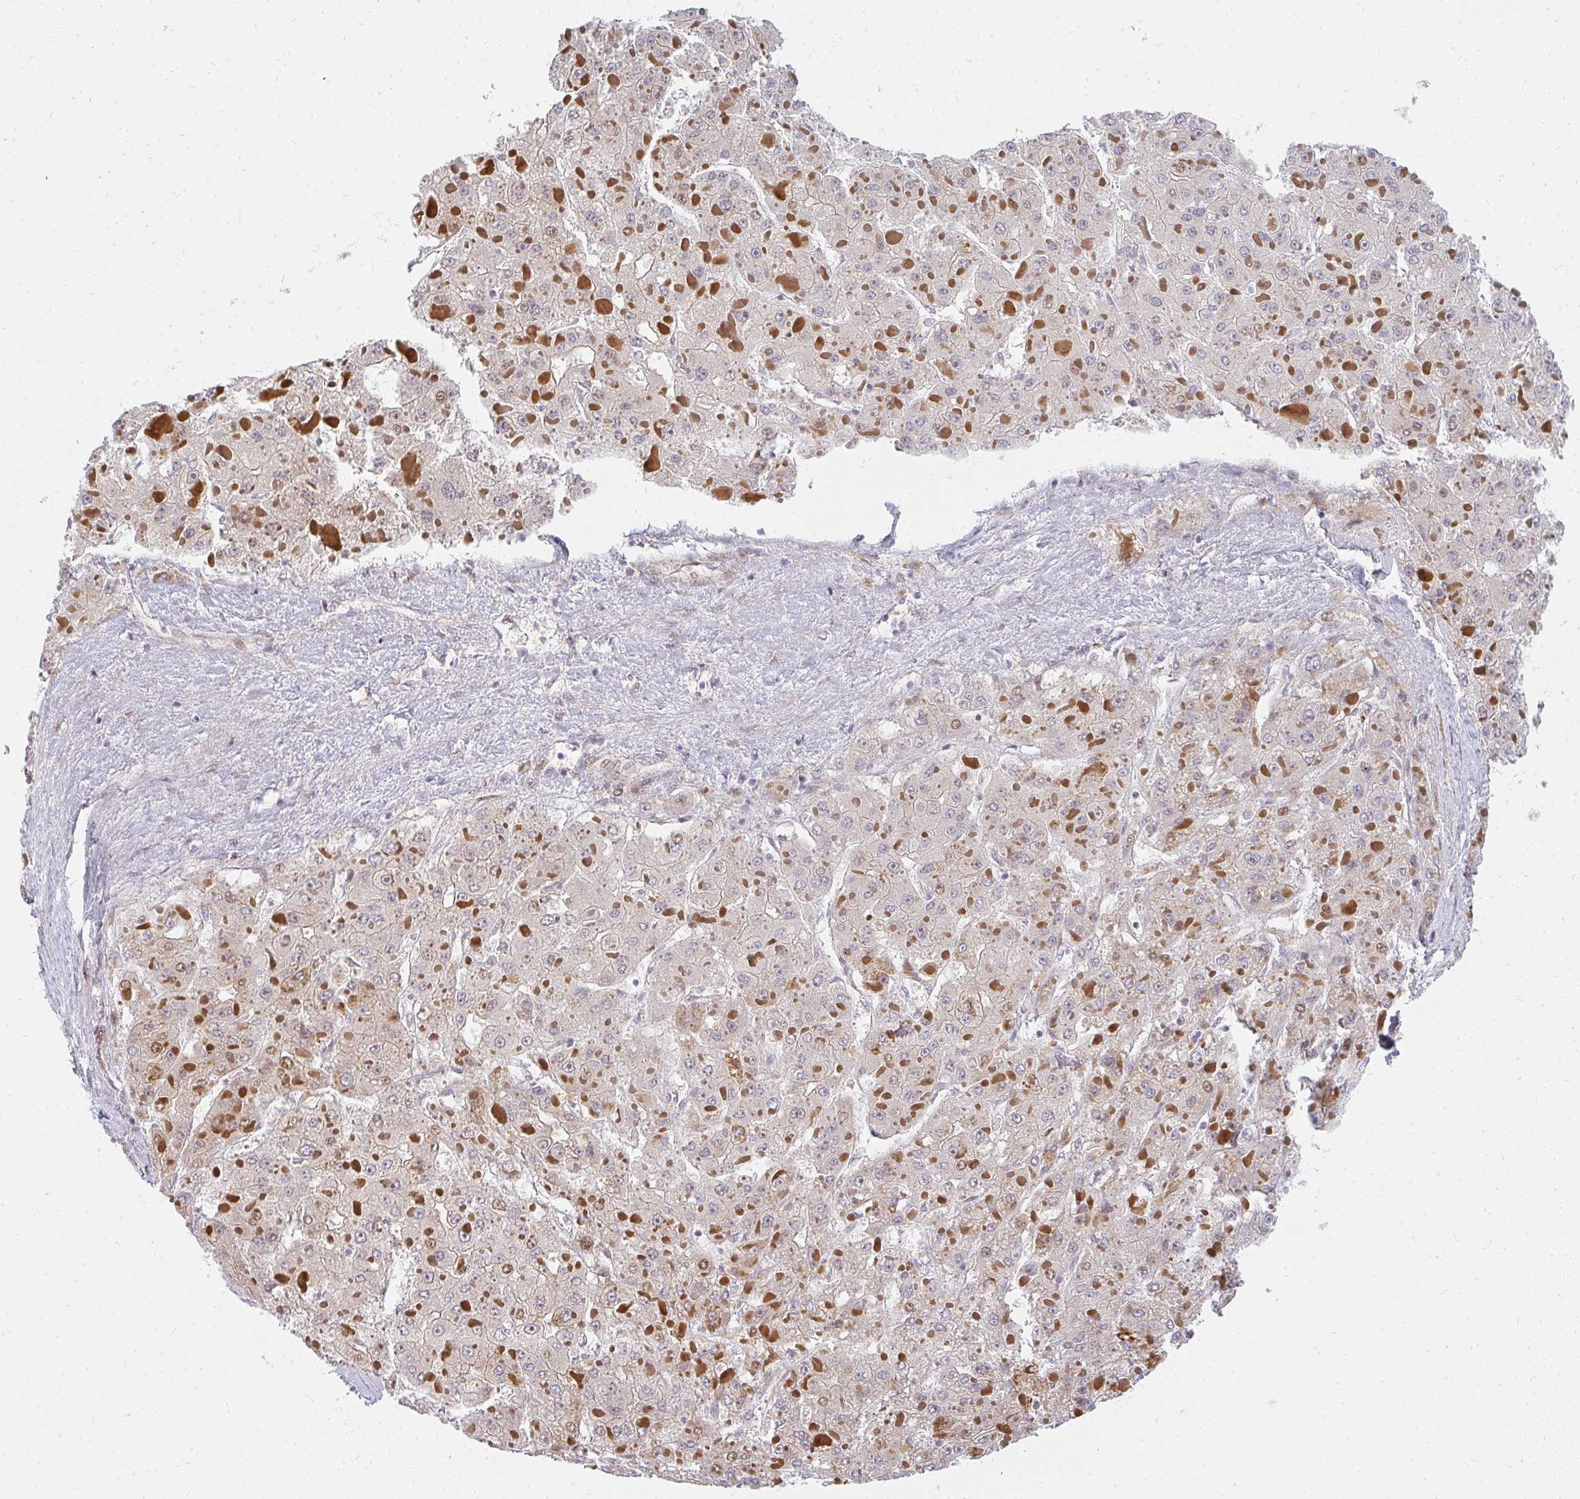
{"staining": {"intensity": "weak", "quantity": "25%-75%", "location": "cytoplasmic/membranous"}, "tissue": "liver cancer", "cell_type": "Tumor cells", "image_type": "cancer", "snomed": [{"axis": "morphology", "description": "Carcinoma, Hepatocellular, NOS"}, {"axis": "topography", "description": "Liver"}], "caption": "Liver cancer stained with a brown dye displays weak cytoplasmic/membranous positive positivity in approximately 25%-75% of tumor cells.", "gene": "PLA2G5", "patient": {"sex": "female", "age": 73}}